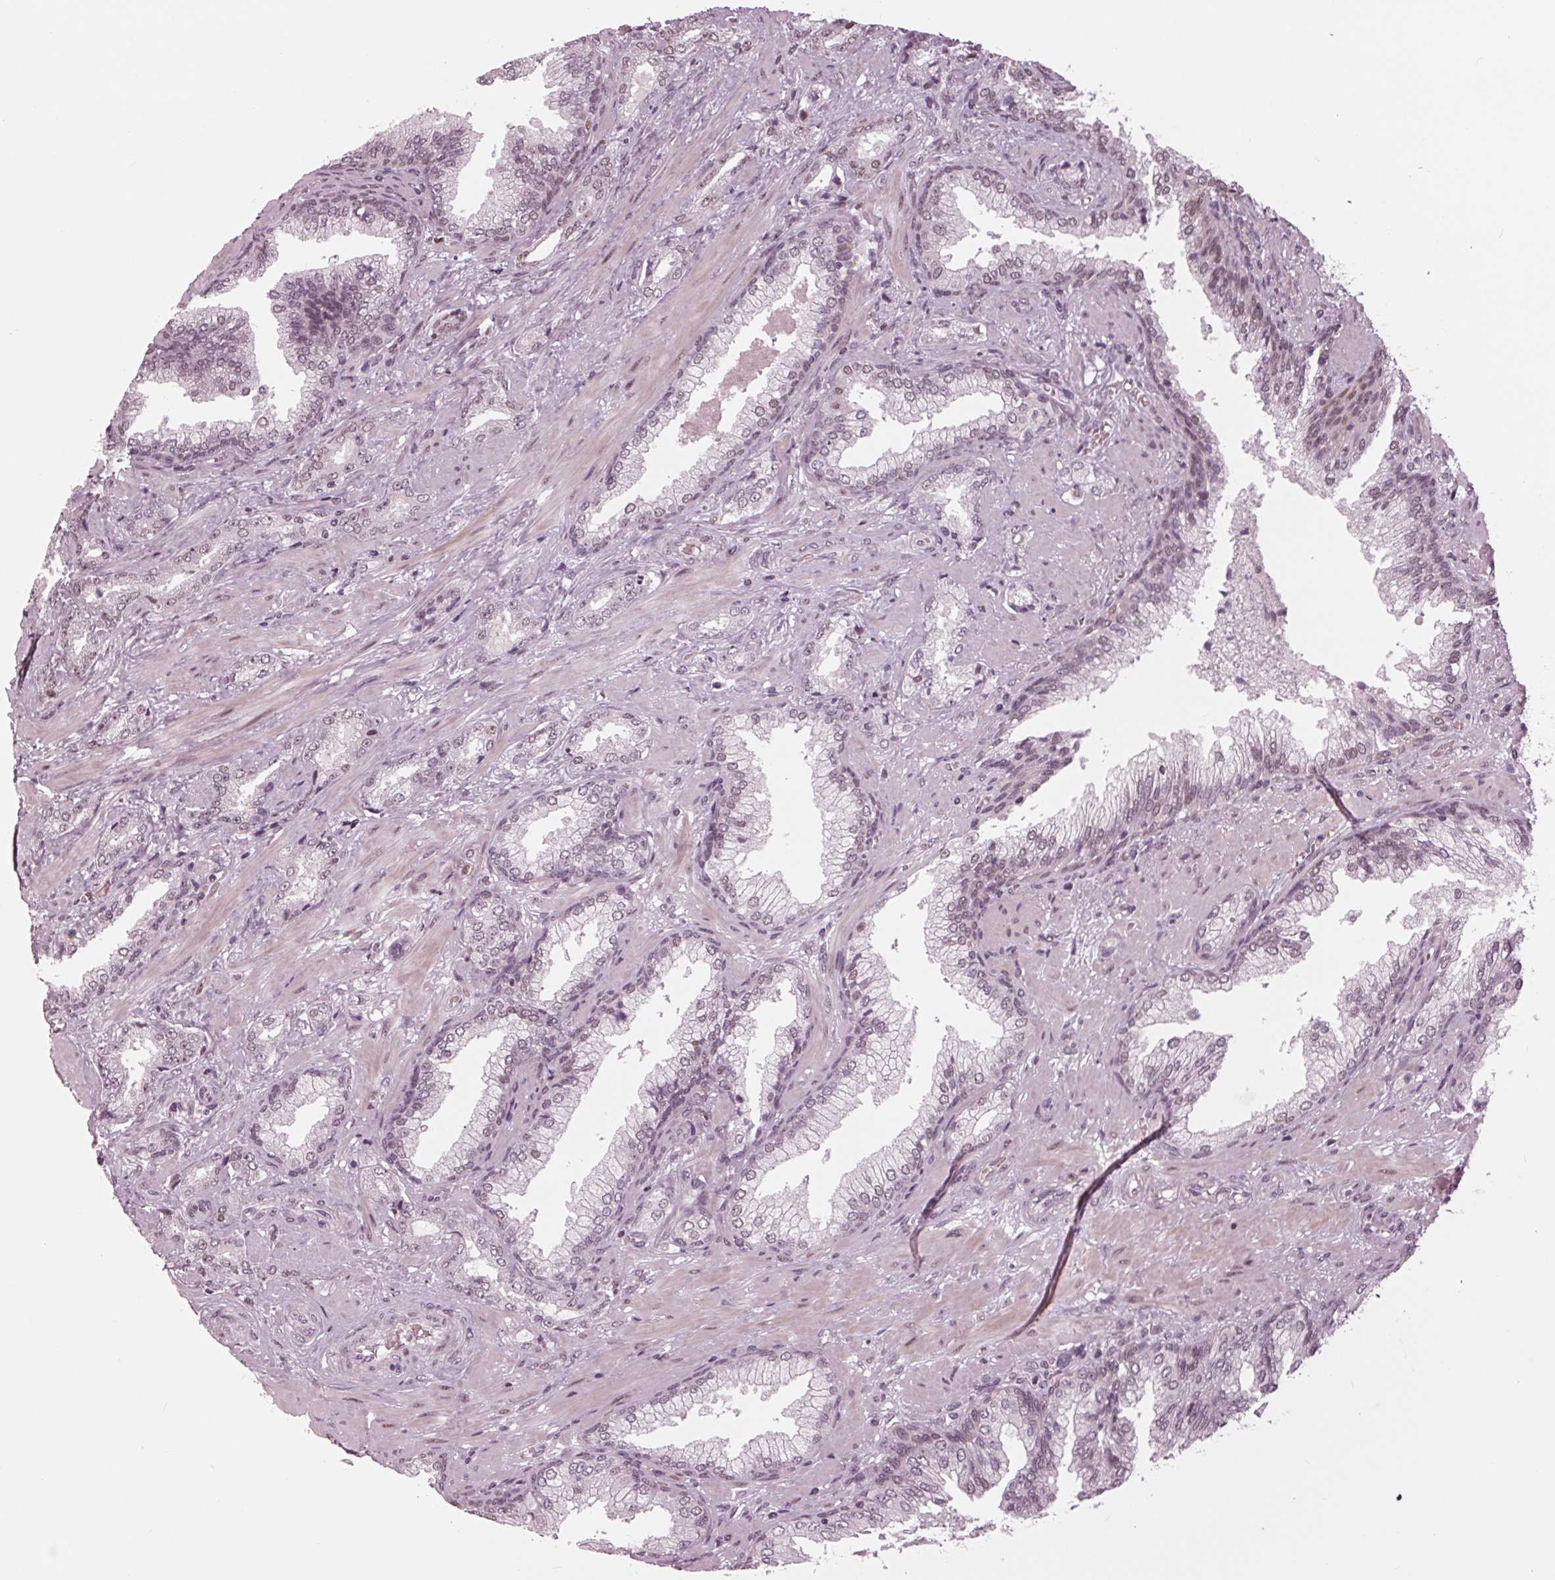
{"staining": {"intensity": "weak", "quantity": "25%-75%", "location": "nuclear"}, "tissue": "prostate cancer", "cell_type": "Tumor cells", "image_type": "cancer", "snomed": [{"axis": "morphology", "description": "Adenocarcinoma, Low grade"}, {"axis": "topography", "description": "Prostate"}], "caption": "A brown stain shows weak nuclear expression of a protein in prostate cancer tumor cells.", "gene": "DNMT3L", "patient": {"sex": "male", "age": 61}}